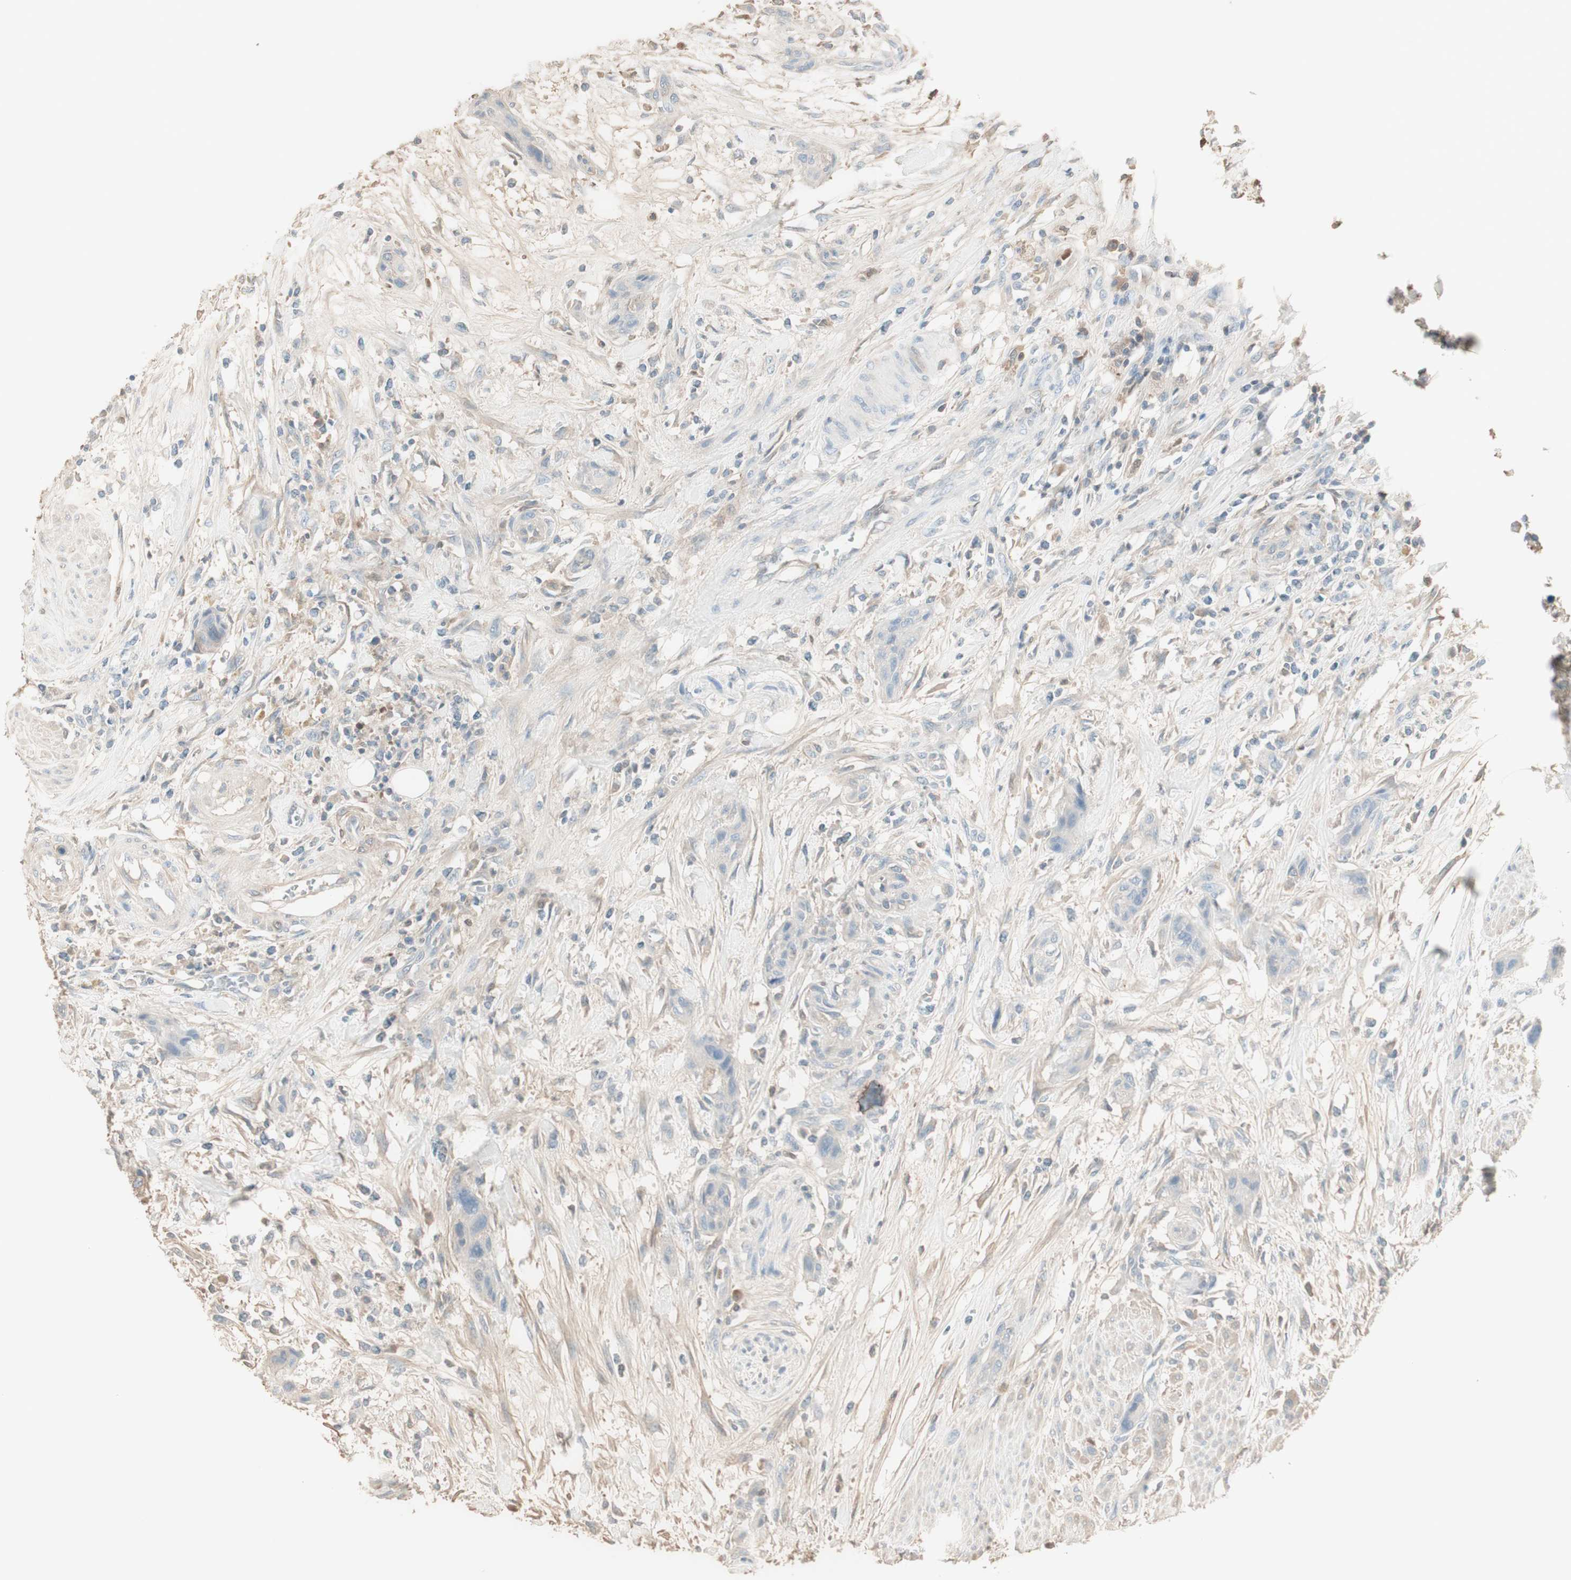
{"staining": {"intensity": "negative", "quantity": "none", "location": "none"}, "tissue": "urothelial cancer", "cell_type": "Tumor cells", "image_type": "cancer", "snomed": [{"axis": "morphology", "description": "Urothelial carcinoma, High grade"}, {"axis": "topography", "description": "Urinary bladder"}], "caption": "IHC photomicrograph of high-grade urothelial carcinoma stained for a protein (brown), which shows no staining in tumor cells.", "gene": "IFNG", "patient": {"sex": "male", "age": 35}}